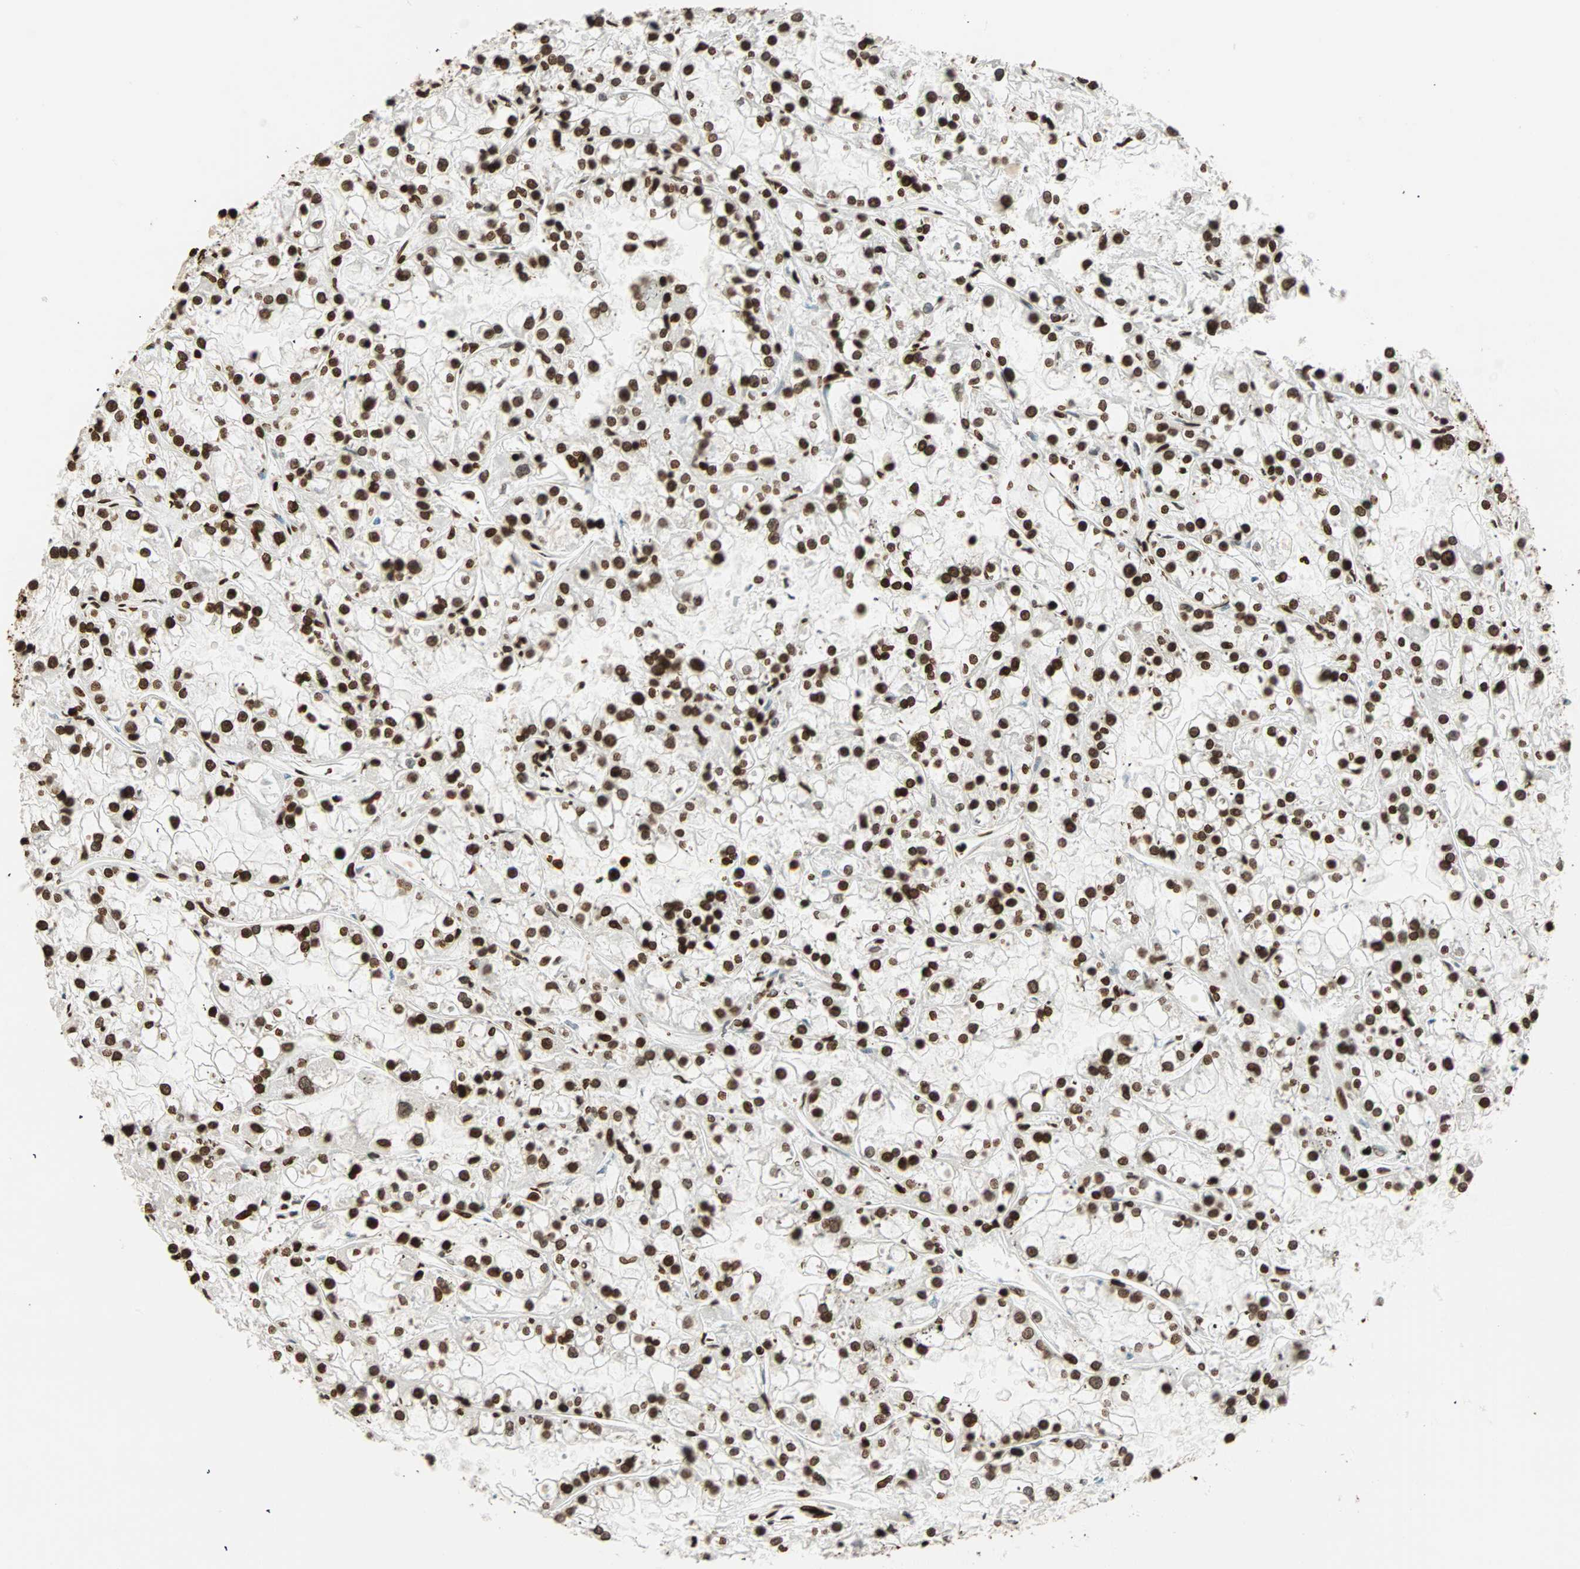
{"staining": {"intensity": "strong", "quantity": ">75%", "location": "nuclear"}, "tissue": "renal cancer", "cell_type": "Tumor cells", "image_type": "cancer", "snomed": [{"axis": "morphology", "description": "Adenocarcinoma, NOS"}, {"axis": "topography", "description": "Kidney"}], "caption": "Renal cancer stained with DAB IHC exhibits high levels of strong nuclear staining in about >75% of tumor cells.", "gene": "GLI2", "patient": {"sex": "female", "age": 52}}